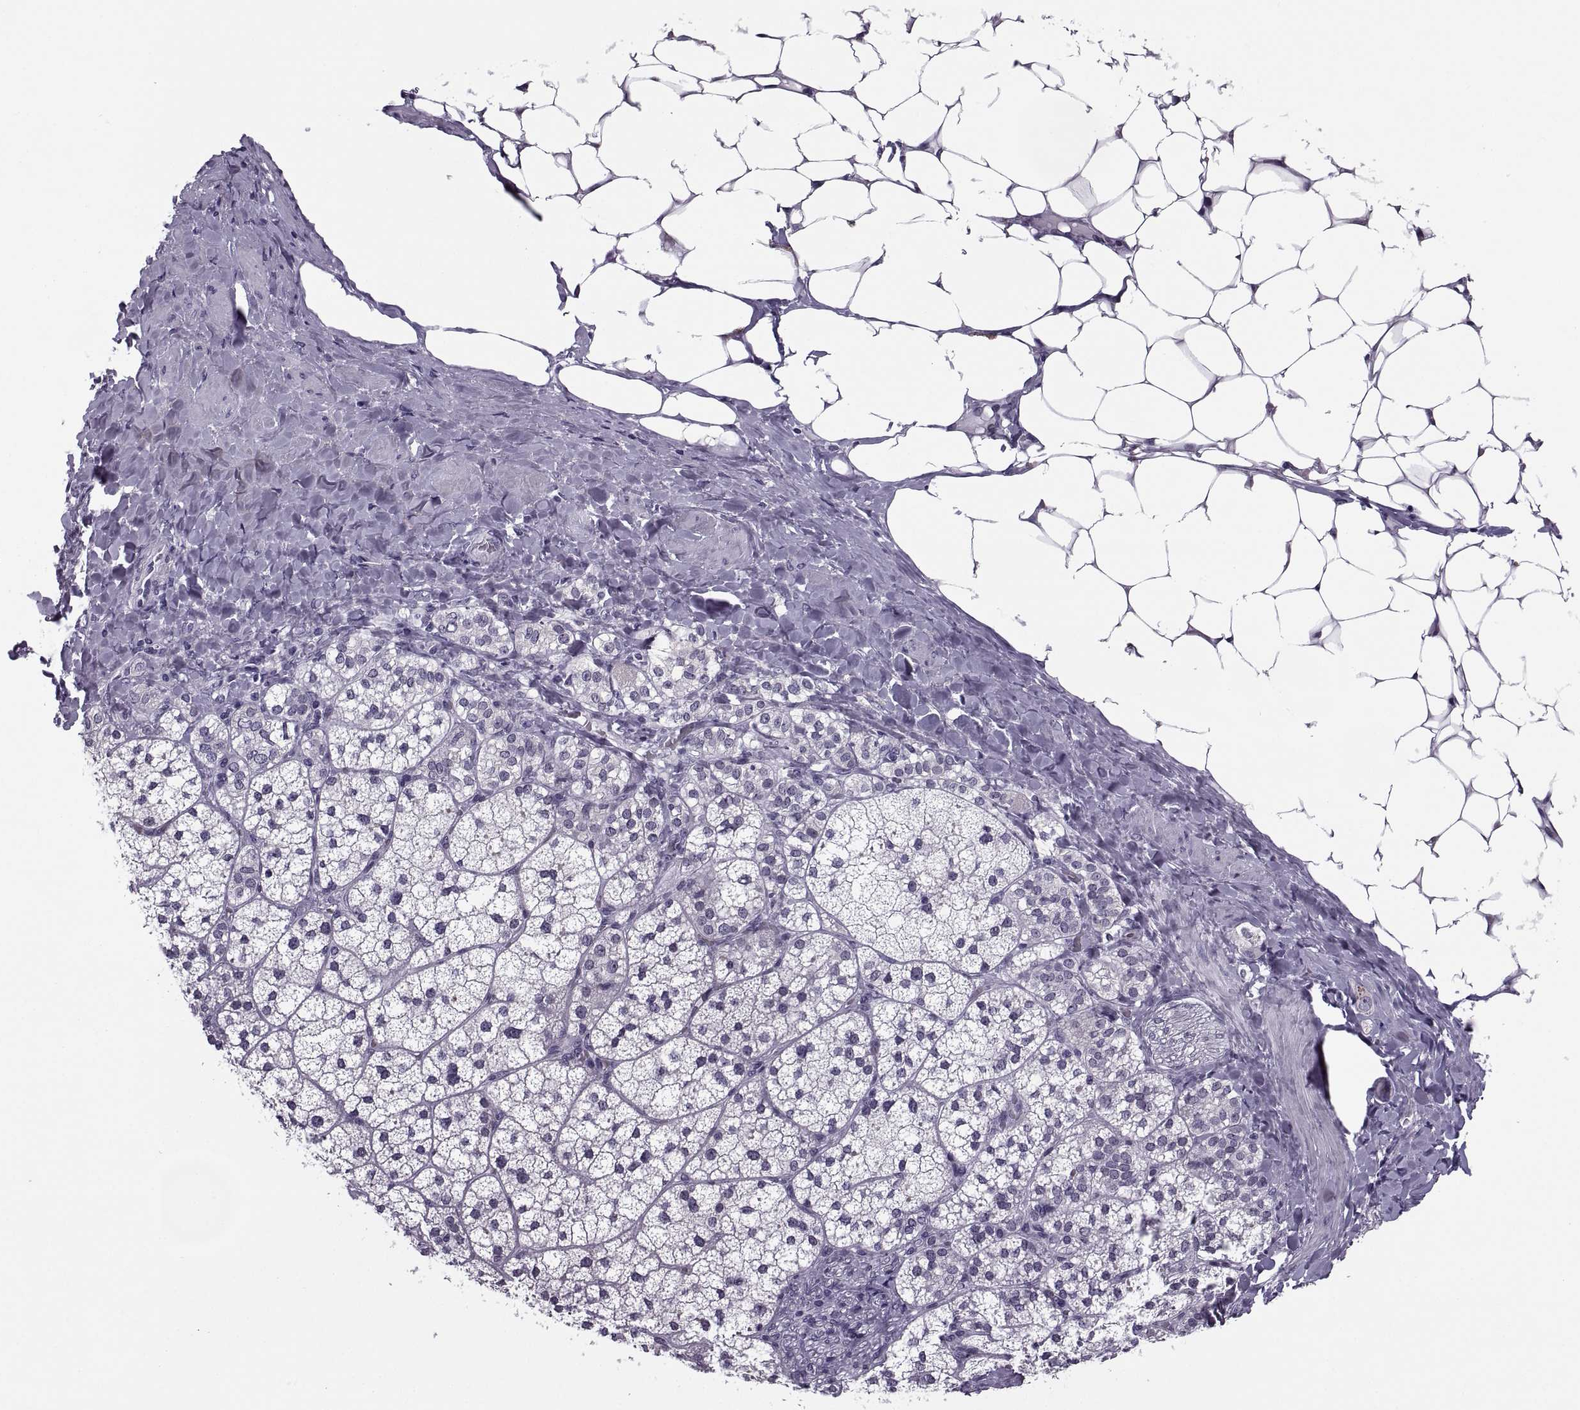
{"staining": {"intensity": "negative", "quantity": "none", "location": "none"}, "tissue": "adrenal gland", "cell_type": "Glandular cells", "image_type": "normal", "snomed": [{"axis": "morphology", "description": "Normal tissue, NOS"}, {"axis": "topography", "description": "Adrenal gland"}], "caption": "Glandular cells show no significant protein positivity in benign adrenal gland.", "gene": "TBC1D3B", "patient": {"sex": "male", "age": 53}}